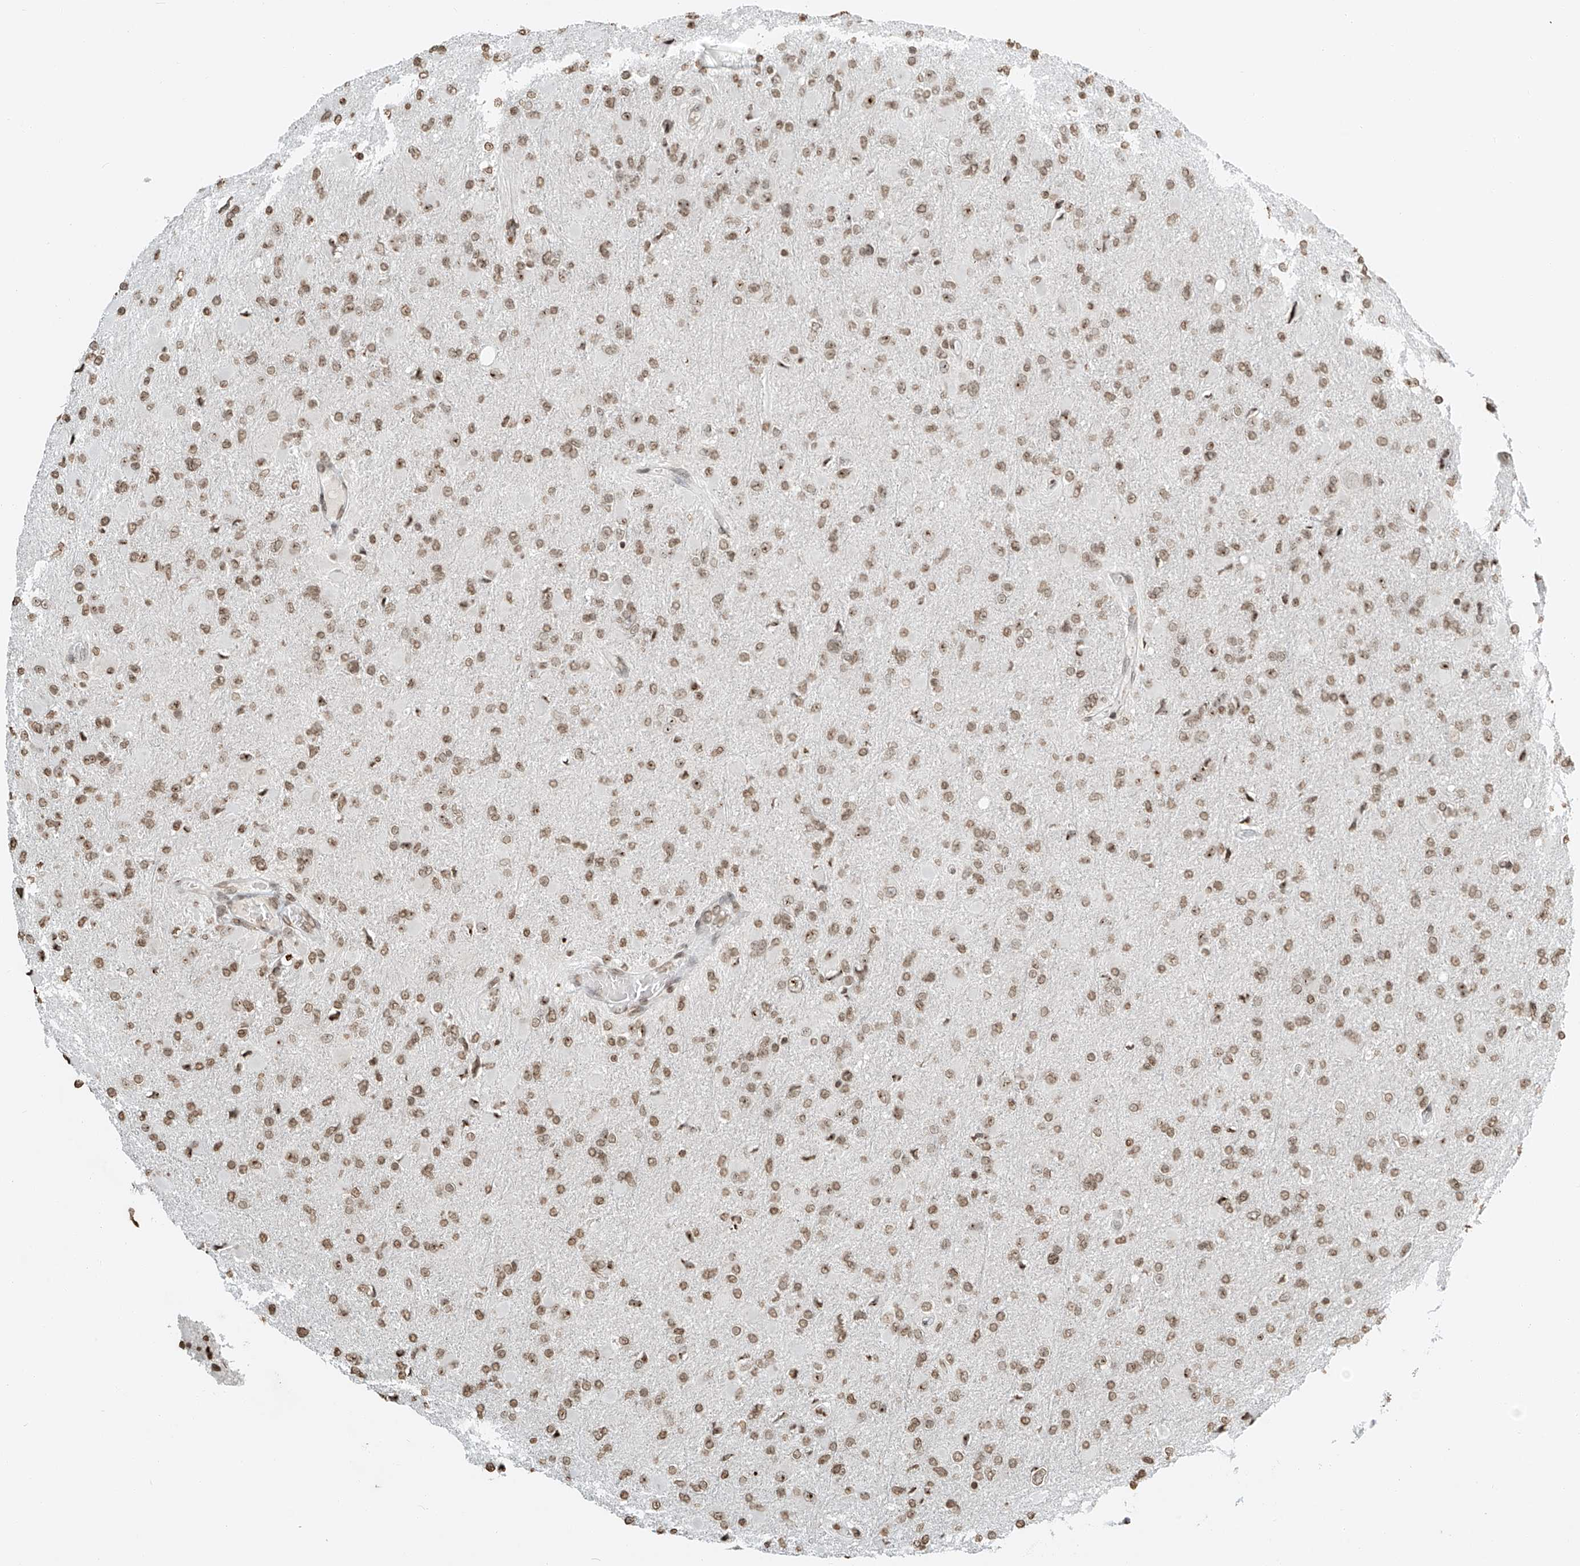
{"staining": {"intensity": "moderate", "quantity": ">75%", "location": "nuclear"}, "tissue": "glioma", "cell_type": "Tumor cells", "image_type": "cancer", "snomed": [{"axis": "morphology", "description": "Glioma, malignant, High grade"}, {"axis": "topography", "description": "Cerebral cortex"}], "caption": "This image exhibits immunohistochemistry (IHC) staining of glioma, with medium moderate nuclear staining in about >75% of tumor cells.", "gene": "C17orf58", "patient": {"sex": "female", "age": 36}}